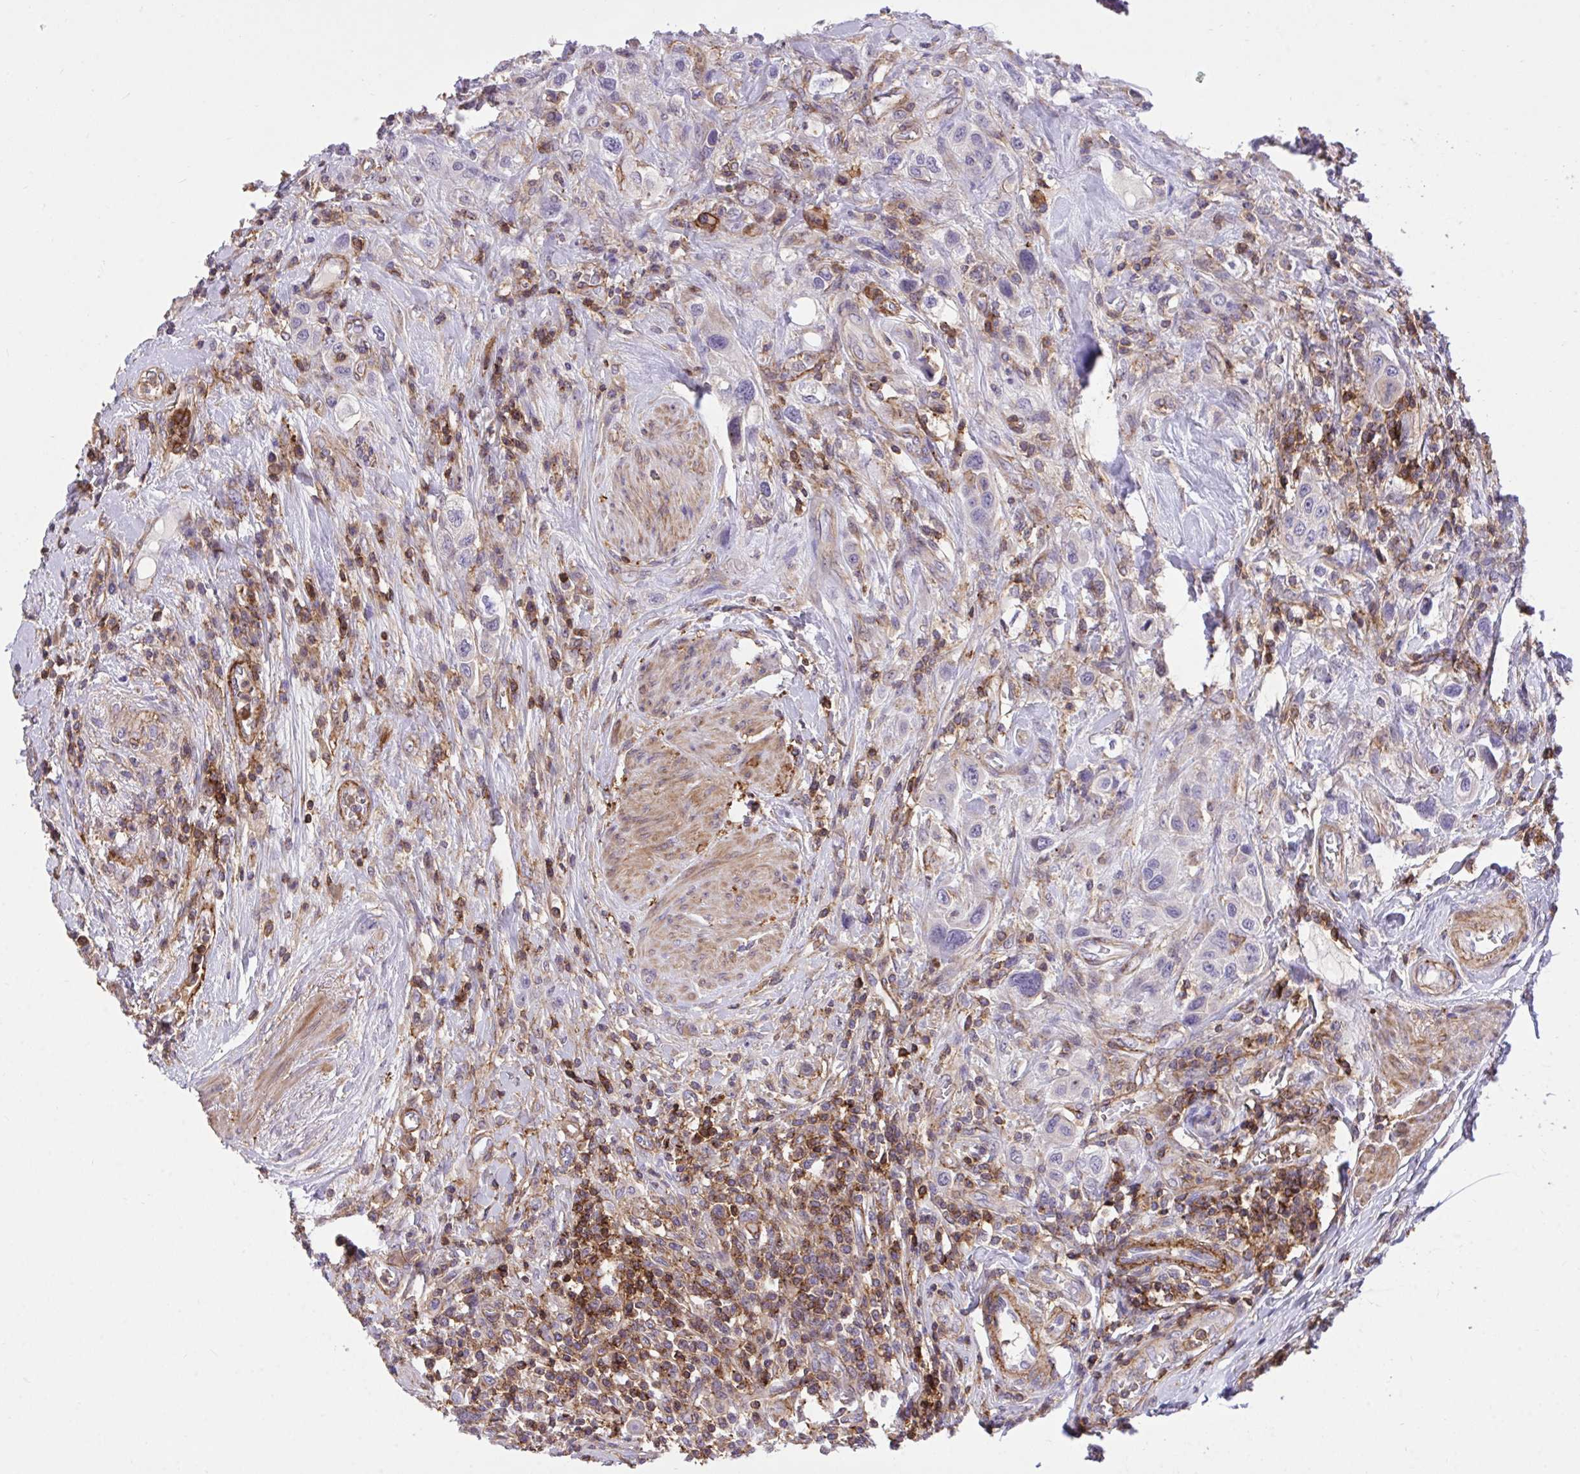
{"staining": {"intensity": "negative", "quantity": "none", "location": "none"}, "tissue": "urothelial cancer", "cell_type": "Tumor cells", "image_type": "cancer", "snomed": [{"axis": "morphology", "description": "Urothelial carcinoma, High grade"}, {"axis": "topography", "description": "Urinary bladder"}], "caption": "This is an IHC photomicrograph of human urothelial cancer. There is no staining in tumor cells.", "gene": "ERI1", "patient": {"sex": "male", "age": 50}}